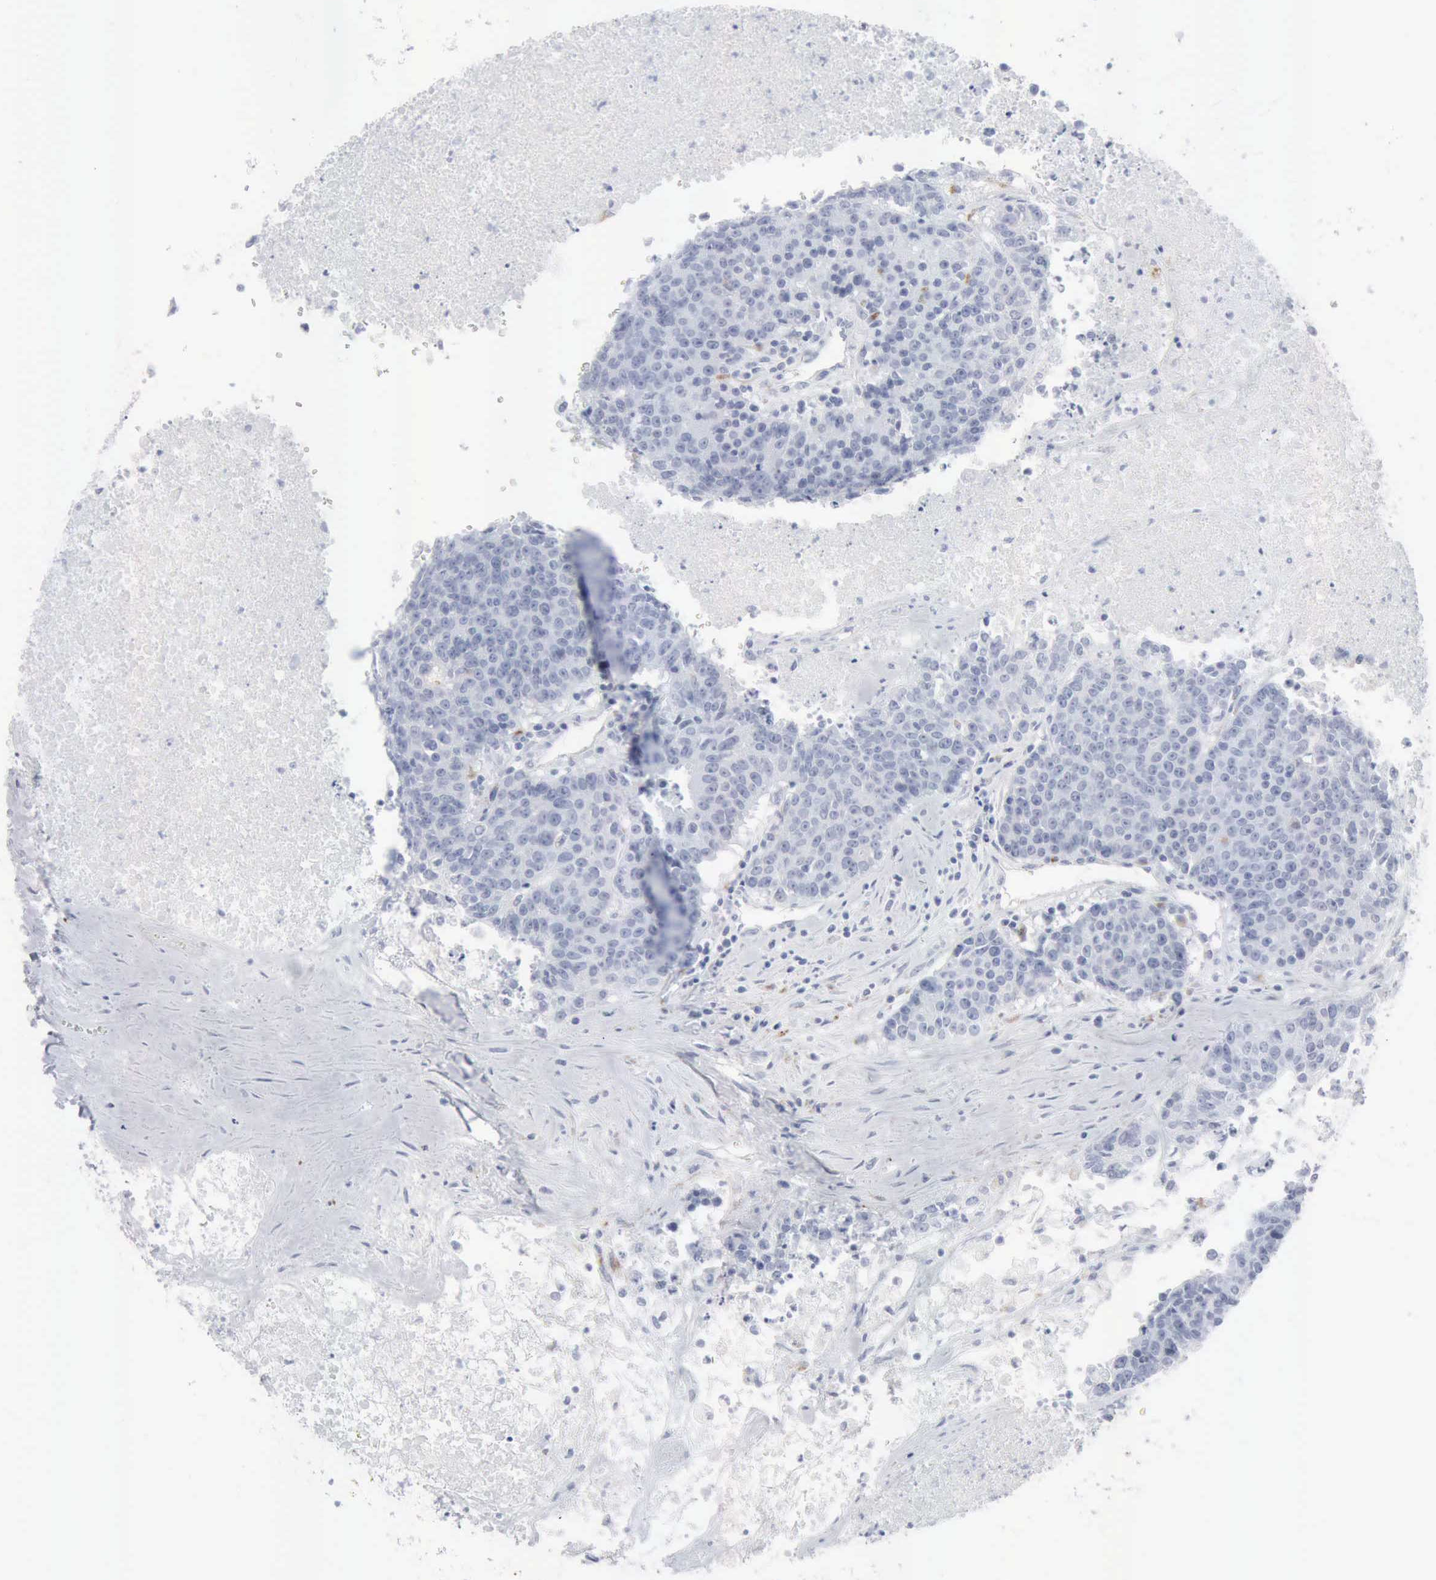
{"staining": {"intensity": "negative", "quantity": "none", "location": "none"}, "tissue": "colorectal cancer", "cell_type": "Tumor cells", "image_type": "cancer", "snomed": [{"axis": "morphology", "description": "Adenocarcinoma, NOS"}, {"axis": "topography", "description": "Colon"}], "caption": "Adenocarcinoma (colorectal) was stained to show a protein in brown. There is no significant positivity in tumor cells.", "gene": "GLA", "patient": {"sex": "female", "age": 53}}